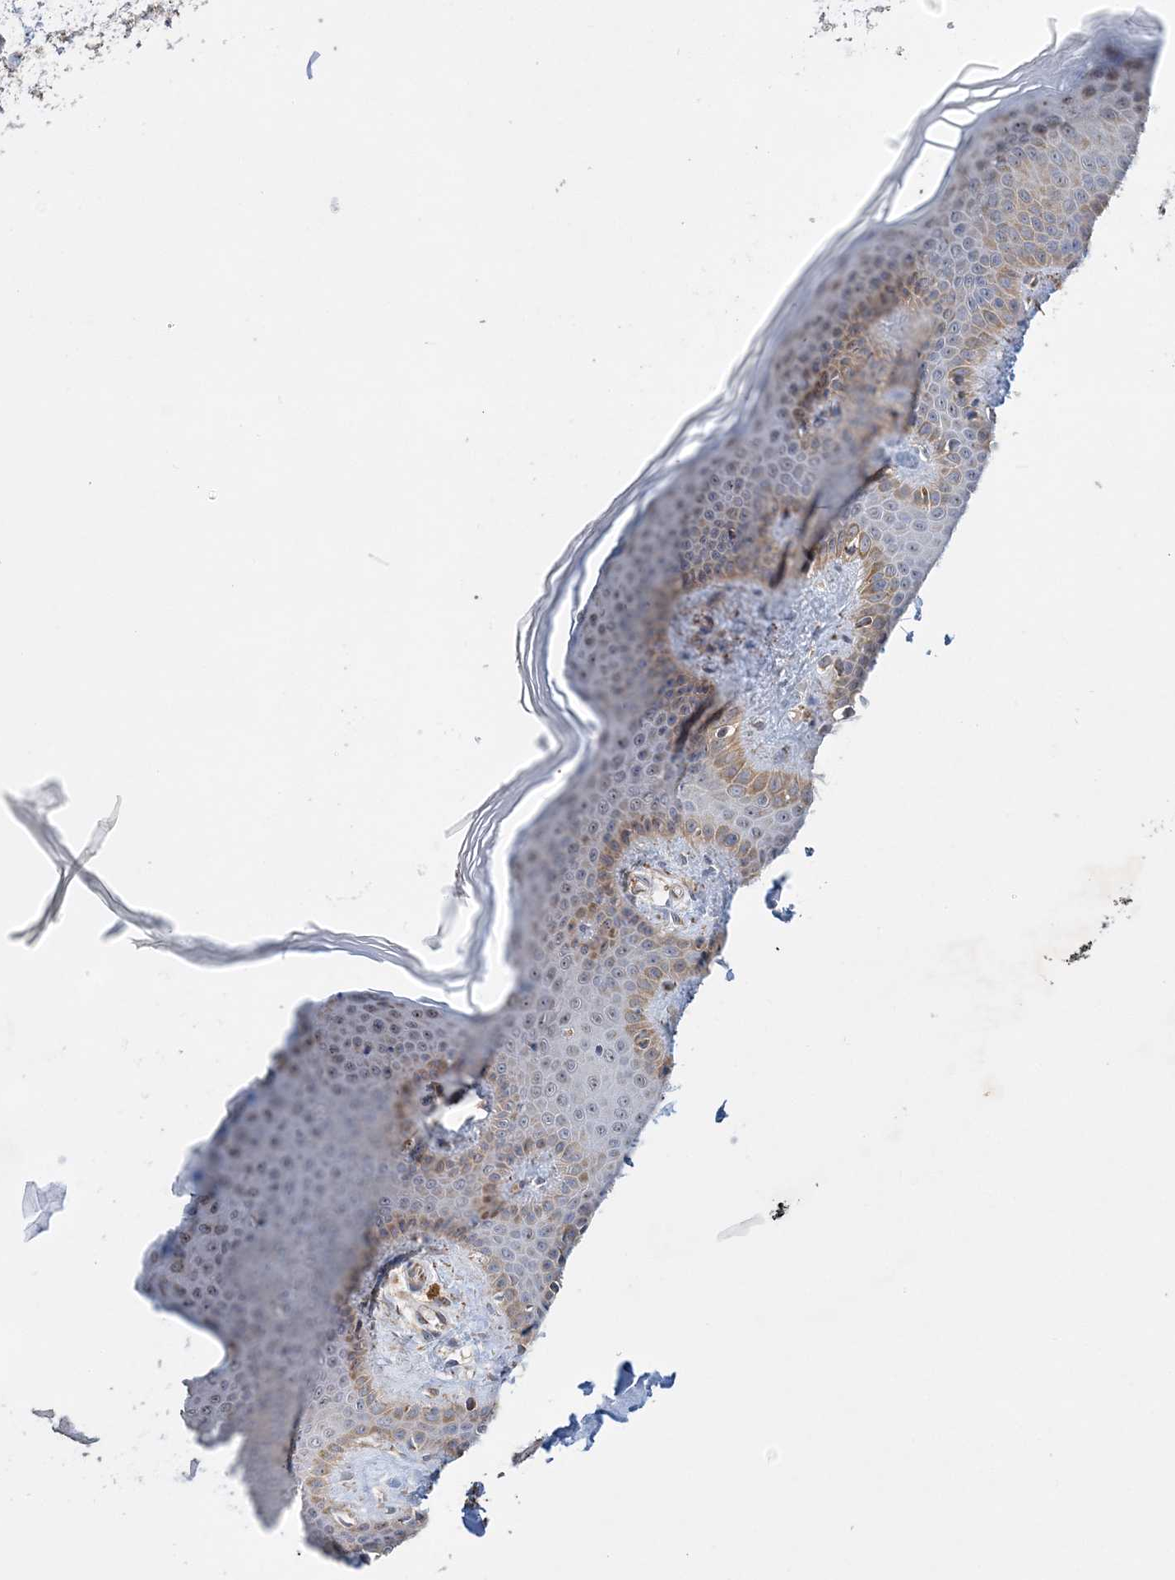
{"staining": {"intensity": "weak", "quantity": ">75%", "location": "cytoplasmic/membranous"}, "tissue": "skin", "cell_type": "Fibroblasts", "image_type": "normal", "snomed": [{"axis": "morphology", "description": "Normal tissue, NOS"}, {"axis": "topography", "description": "Skin"}], "caption": "Benign skin was stained to show a protein in brown. There is low levels of weak cytoplasmic/membranous expression in approximately >75% of fibroblasts. The staining was performed using DAB (3,3'-diaminobenzidine), with brown indicating positive protein expression. Nuclei are stained blue with hematoxylin.", "gene": "FEZ2", "patient": {"sex": "male", "age": 36}}